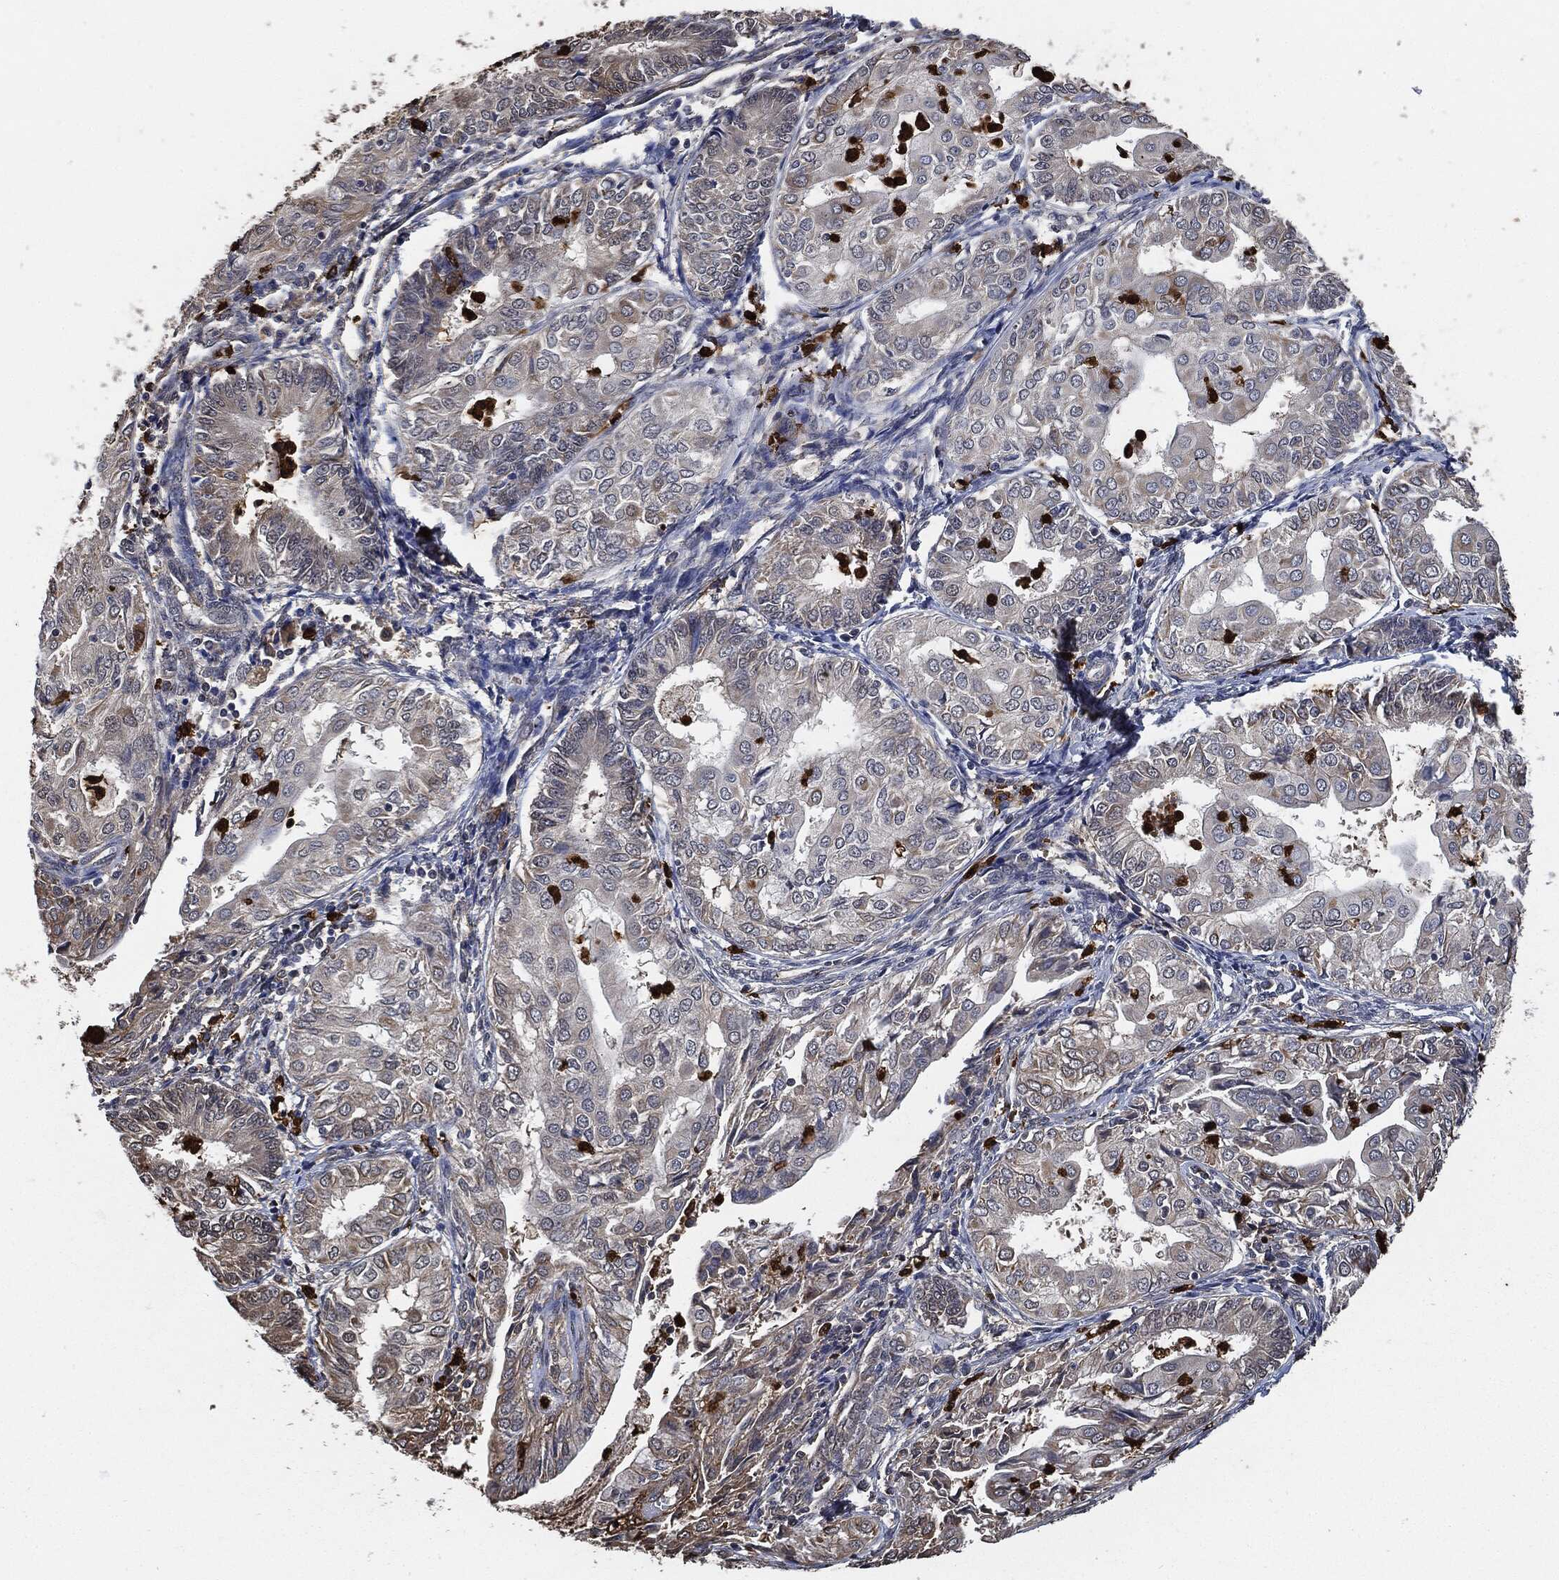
{"staining": {"intensity": "weak", "quantity": "<25%", "location": "cytoplasmic/membranous"}, "tissue": "endometrial cancer", "cell_type": "Tumor cells", "image_type": "cancer", "snomed": [{"axis": "morphology", "description": "Adenocarcinoma, NOS"}, {"axis": "topography", "description": "Endometrium"}], "caption": "IHC of human endometrial cancer reveals no positivity in tumor cells.", "gene": "S100A9", "patient": {"sex": "female", "age": 68}}